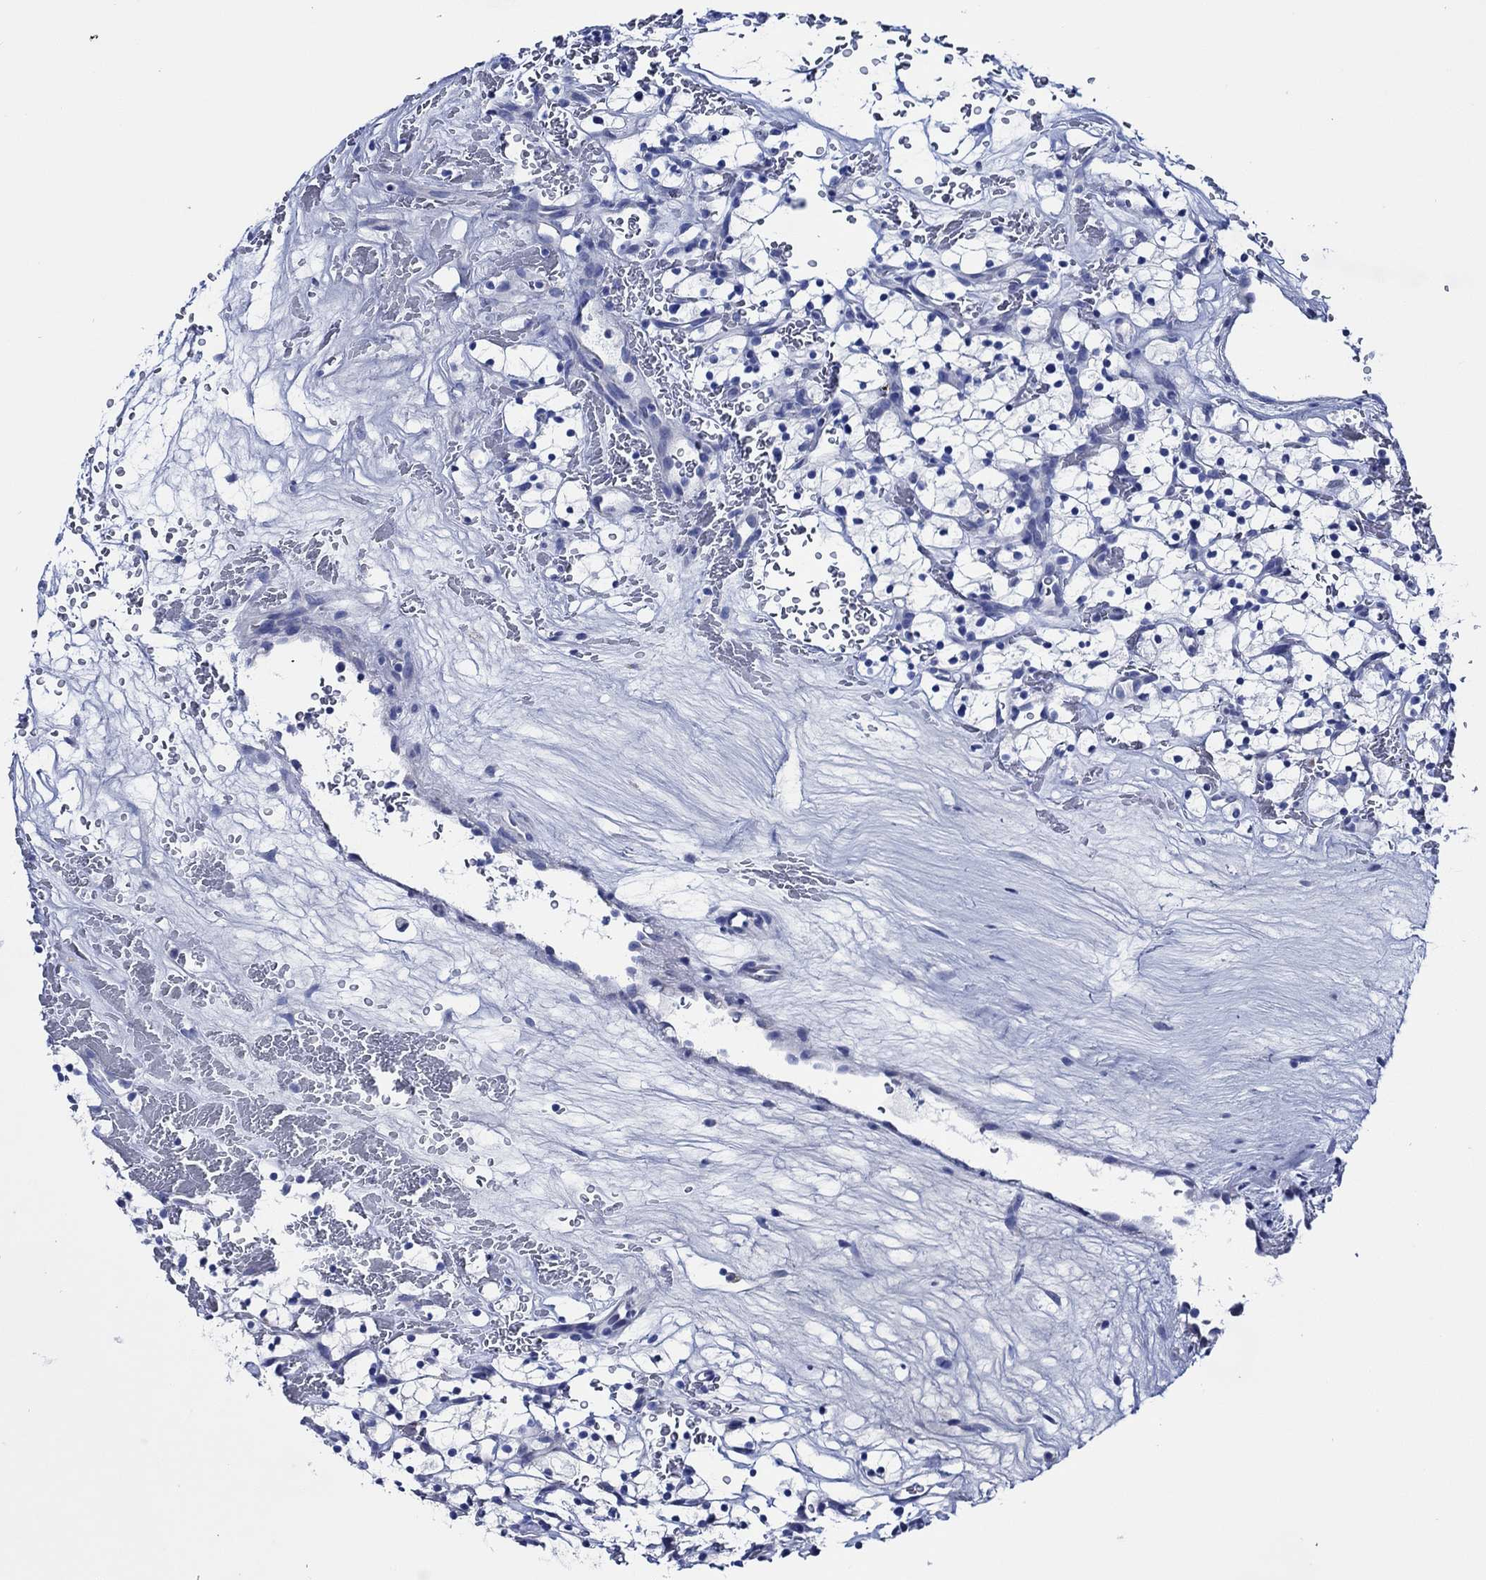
{"staining": {"intensity": "negative", "quantity": "none", "location": "none"}, "tissue": "renal cancer", "cell_type": "Tumor cells", "image_type": "cancer", "snomed": [{"axis": "morphology", "description": "Adenocarcinoma, NOS"}, {"axis": "topography", "description": "Kidney"}], "caption": "Renal cancer was stained to show a protein in brown. There is no significant staining in tumor cells. The staining is performed using DAB brown chromogen with nuclei counter-stained in using hematoxylin.", "gene": "WDR62", "patient": {"sex": "female", "age": 64}}